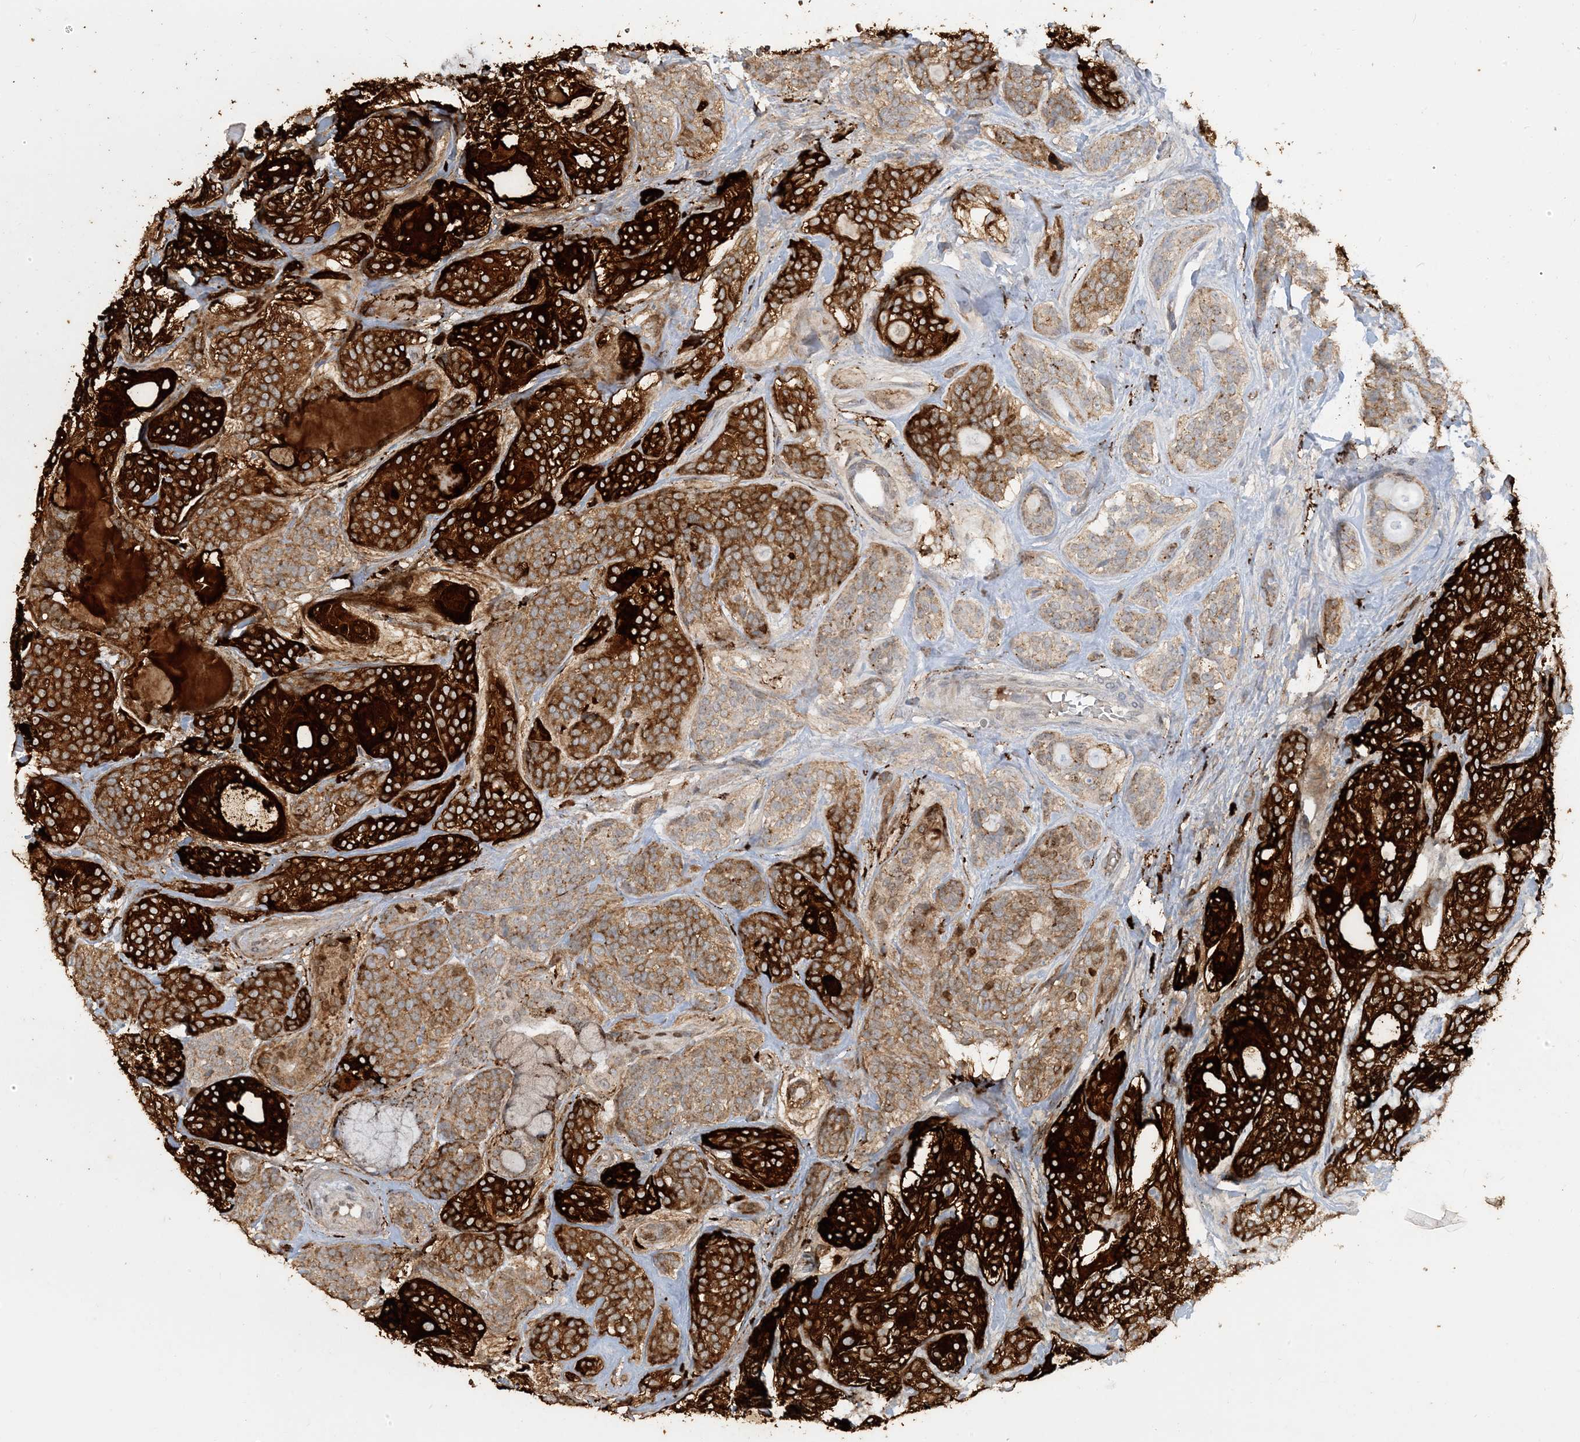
{"staining": {"intensity": "strong", "quantity": "25%-75%", "location": "cytoplasmic/membranous"}, "tissue": "head and neck cancer", "cell_type": "Tumor cells", "image_type": "cancer", "snomed": [{"axis": "morphology", "description": "Adenocarcinoma, NOS"}, {"axis": "topography", "description": "Head-Neck"}], "caption": "Strong cytoplasmic/membranous positivity is seen in about 25%-75% of tumor cells in head and neck cancer (adenocarcinoma). Using DAB (3,3'-diaminobenzidine) (brown) and hematoxylin (blue) stains, captured at high magnification using brightfield microscopy.", "gene": "SFMBT2", "patient": {"sex": "male", "age": 66}}